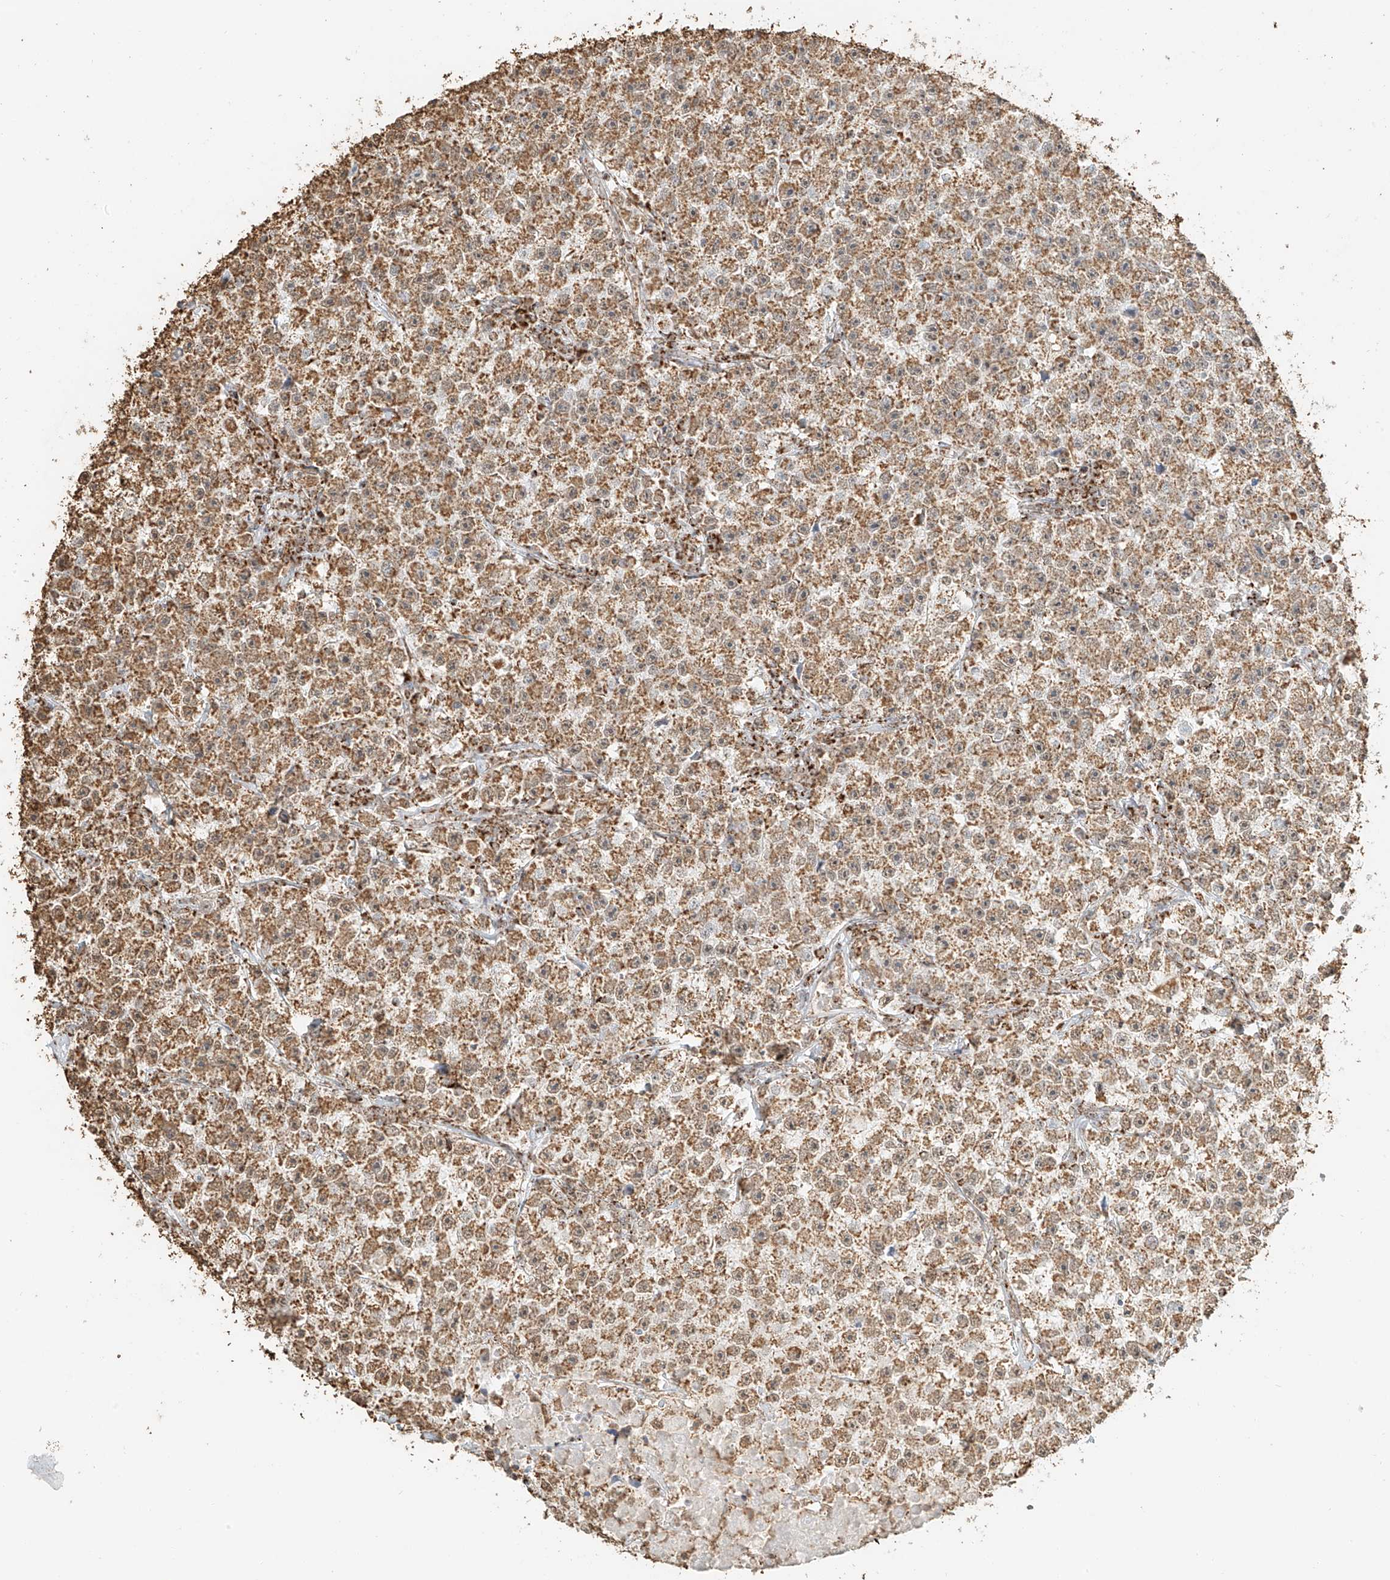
{"staining": {"intensity": "moderate", "quantity": ">75%", "location": "cytoplasmic/membranous"}, "tissue": "testis cancer", "cell_type": "Tumor cells", "image_type": "cancer", "snomed": [{"axis": "morphology", "description": "Seminoma, NOS"}, {"axis": "topography", "description": "Testis"}], "caption": "The photomicrograph reveals immunohistochemical staining of seminoma (testis). There is moderate cytoplasmic/membranous expression is present in about >75% of tumor cells.", "gene": "MIPEP", "patient": {"sex": "male", "age": 22}}